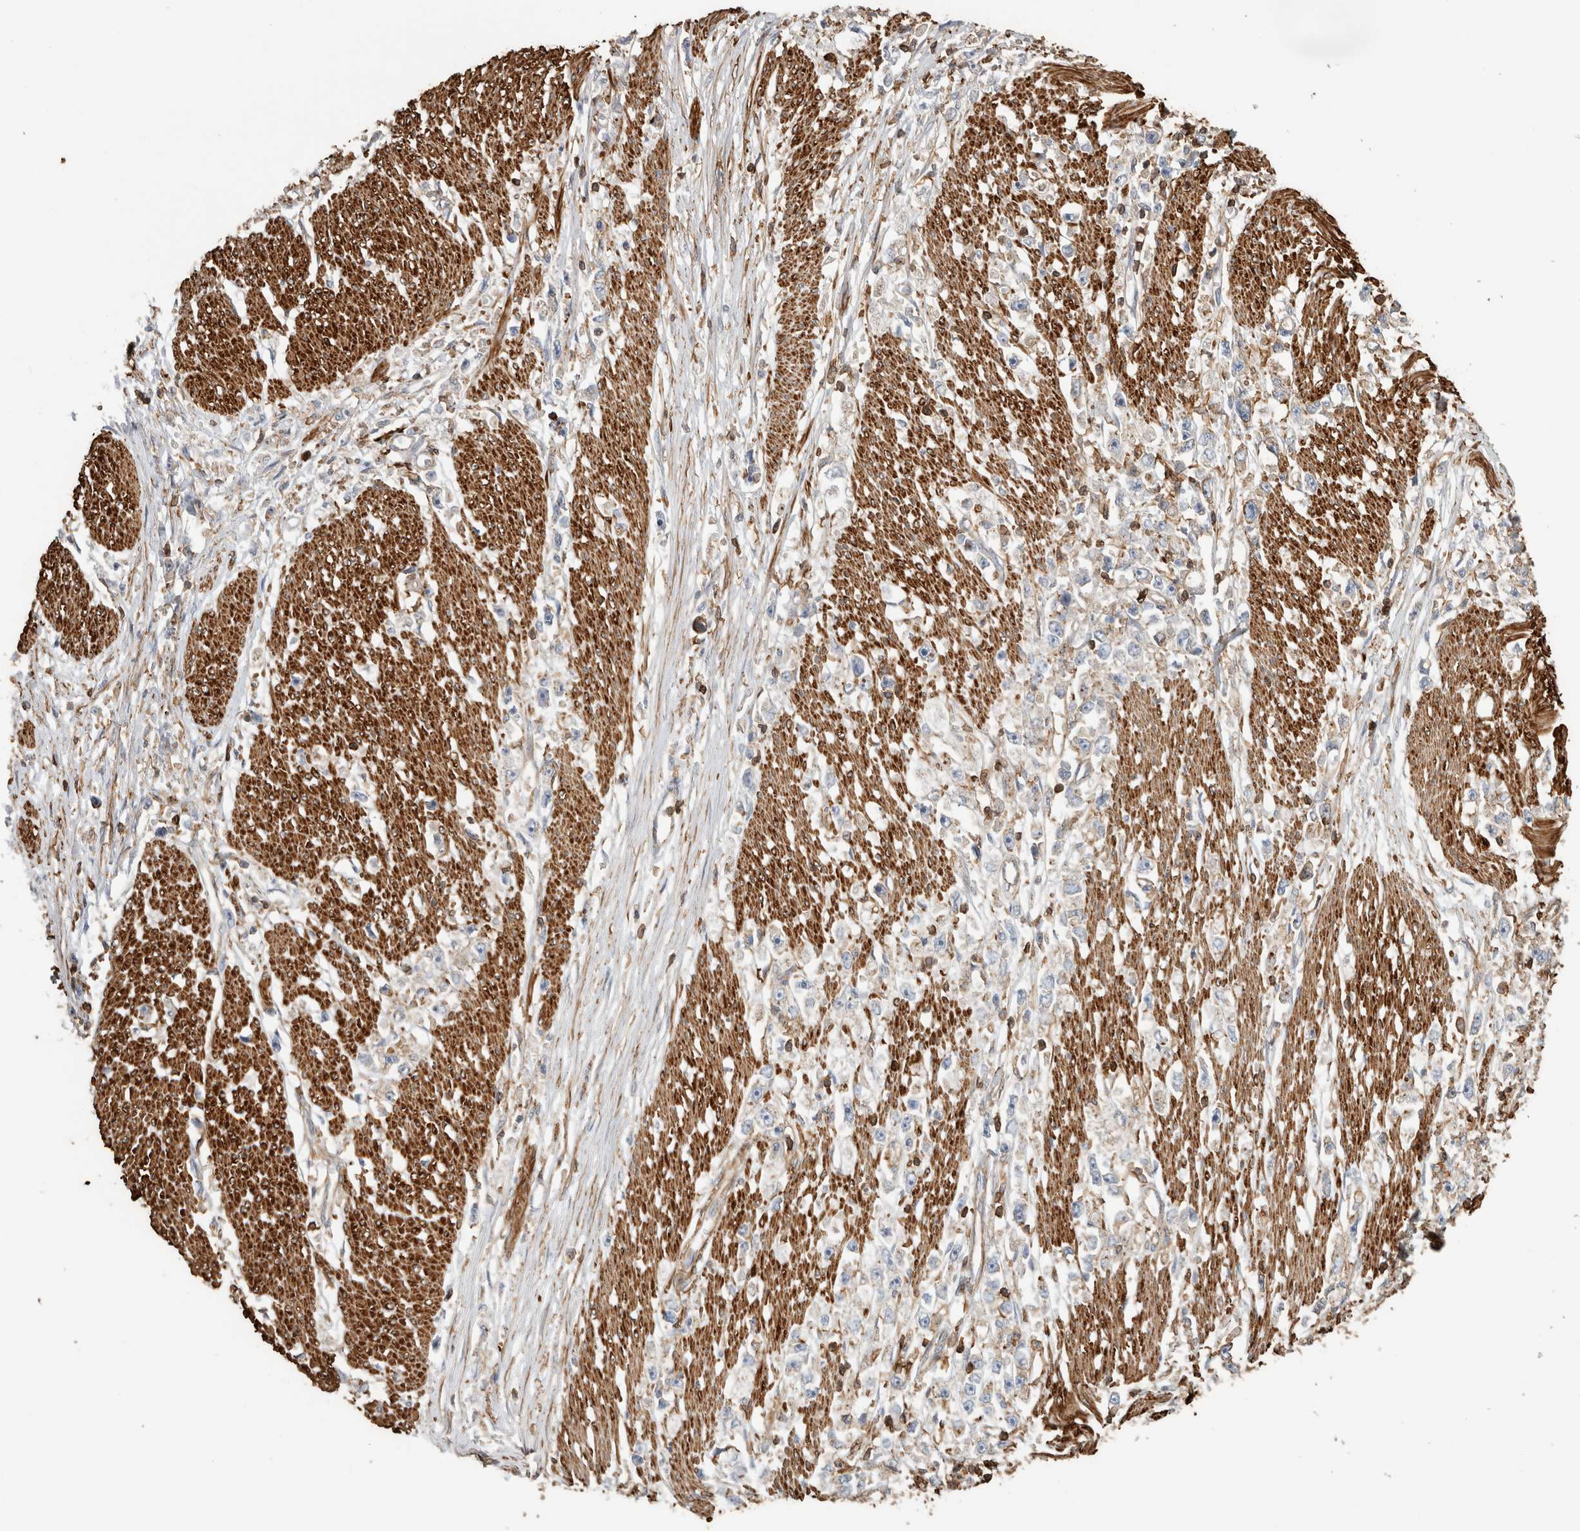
{"staining": {"intensity": "negative", "quantity": "none", "location": "none"}, "tissue": "stomach cancer", "cell_type": "Tumor cells", "image_type": "cancer", "snomed": [{"axis": "morphology", "description": "Adenocarcinoma, NOS"}, {"axis": "topography", "description": "Stomach"}], "caption": "DAB (3,3'-diaminobenzidine) immunohistochemical staining of stomach adenocarcinoma shows no significant staining in tumor cells. The staining was performed using DAB (3,3'-diaminobenzidine) to visualize the protein expression in brown, while the nuclei were stained in blue with hematoxylin (Magnification: 20x).", "gene": "GPER1", "patient": {"sex": "female", "age": 59}}